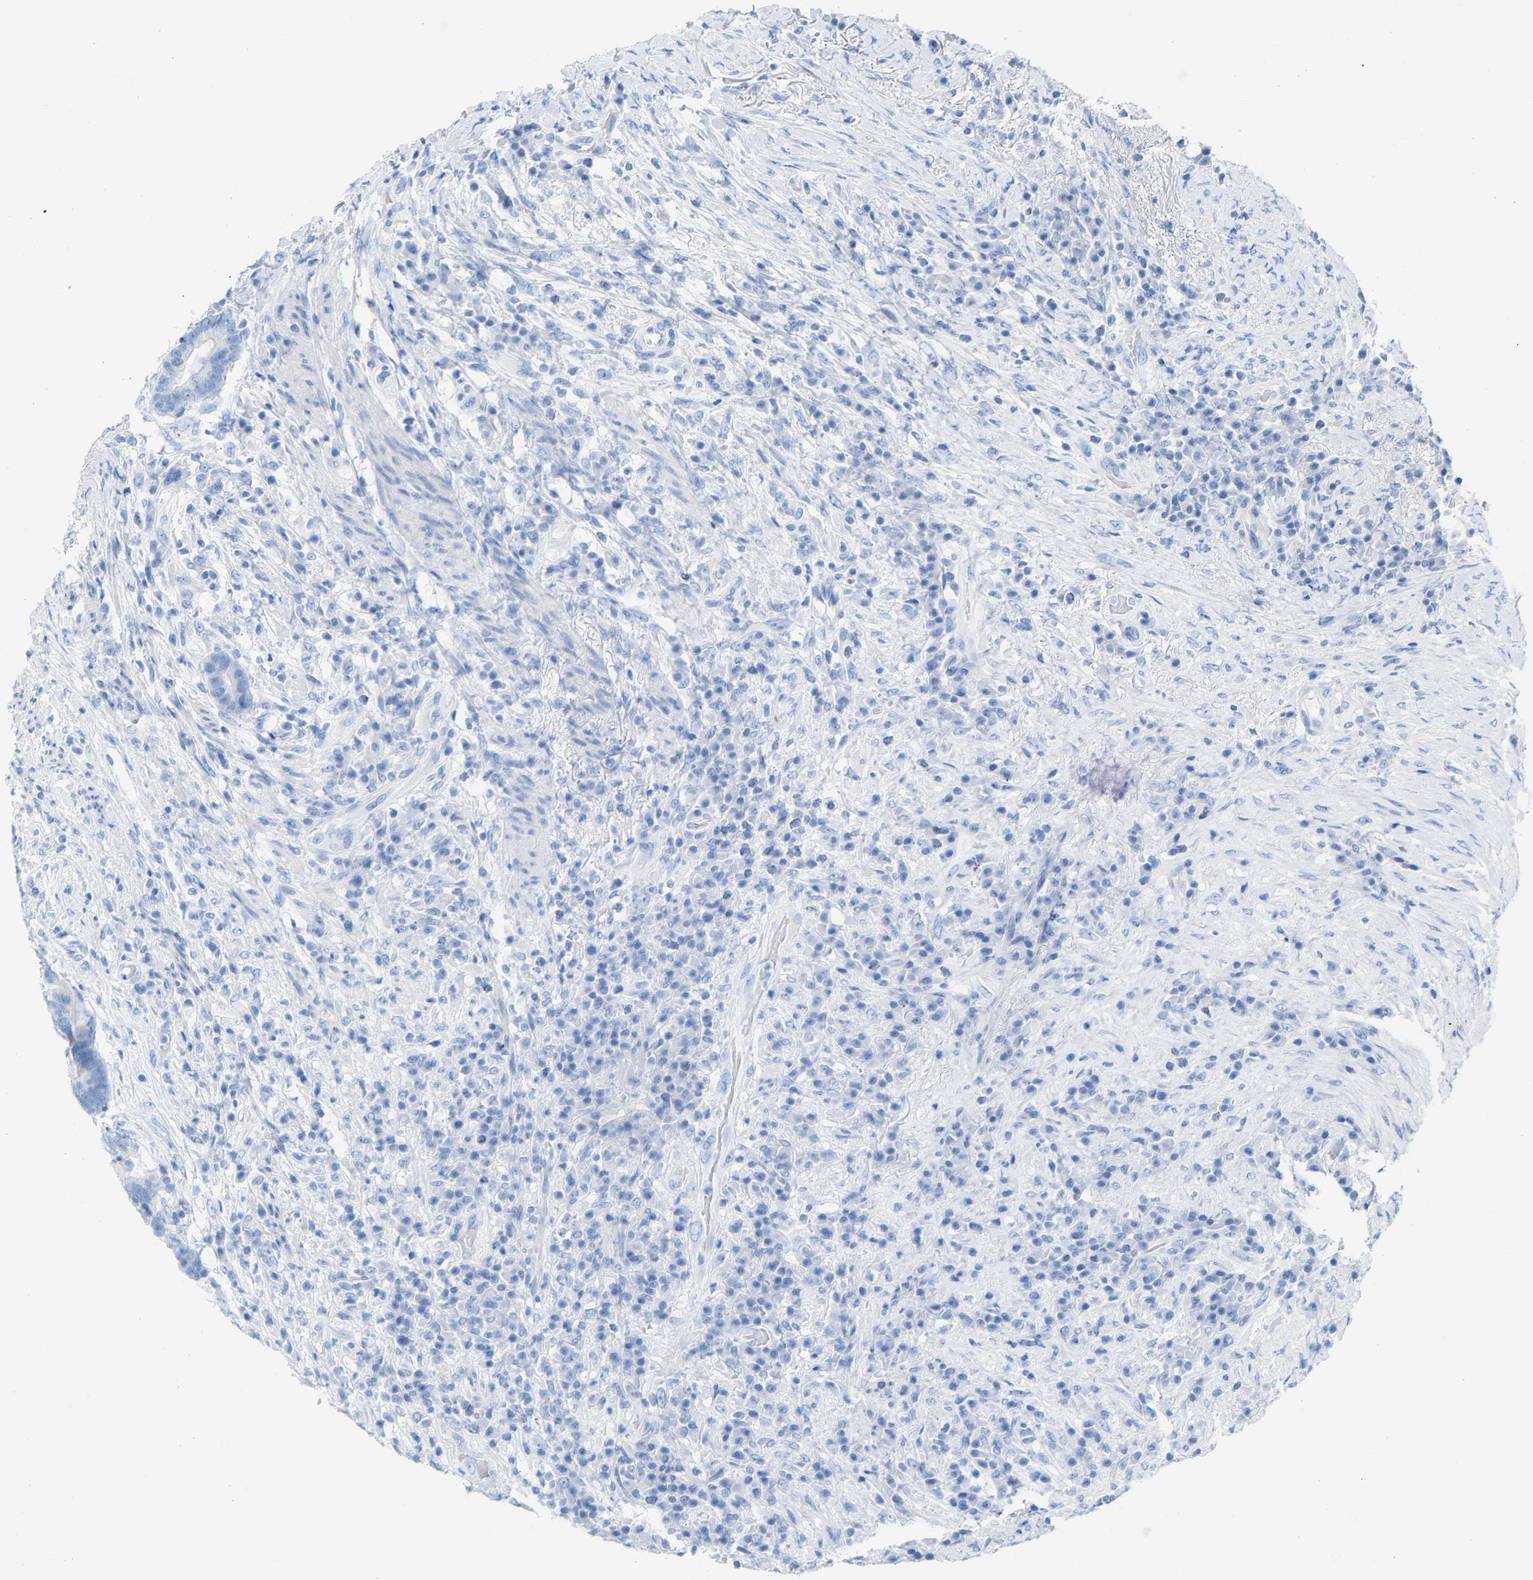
{"staining": {"intensity": "negative", "quantity": "none", "location": "none"}, "tissue": "colorectal cancer", "cell_type": "Tumor cells", "image_type": "cancer", "snomed": [{"axis": "morphology", "description": "Adenocarcinoma, NOS"}, {"axis": "topography", "description": "Rectum"}], "caption": "High power microscopy image of an immunohistochemistry micrograph of colorectal cancer, revealing no significant staining in tumor cells.", "gene": "CPA1", "patient": {"sex": "female", "age": 89}}